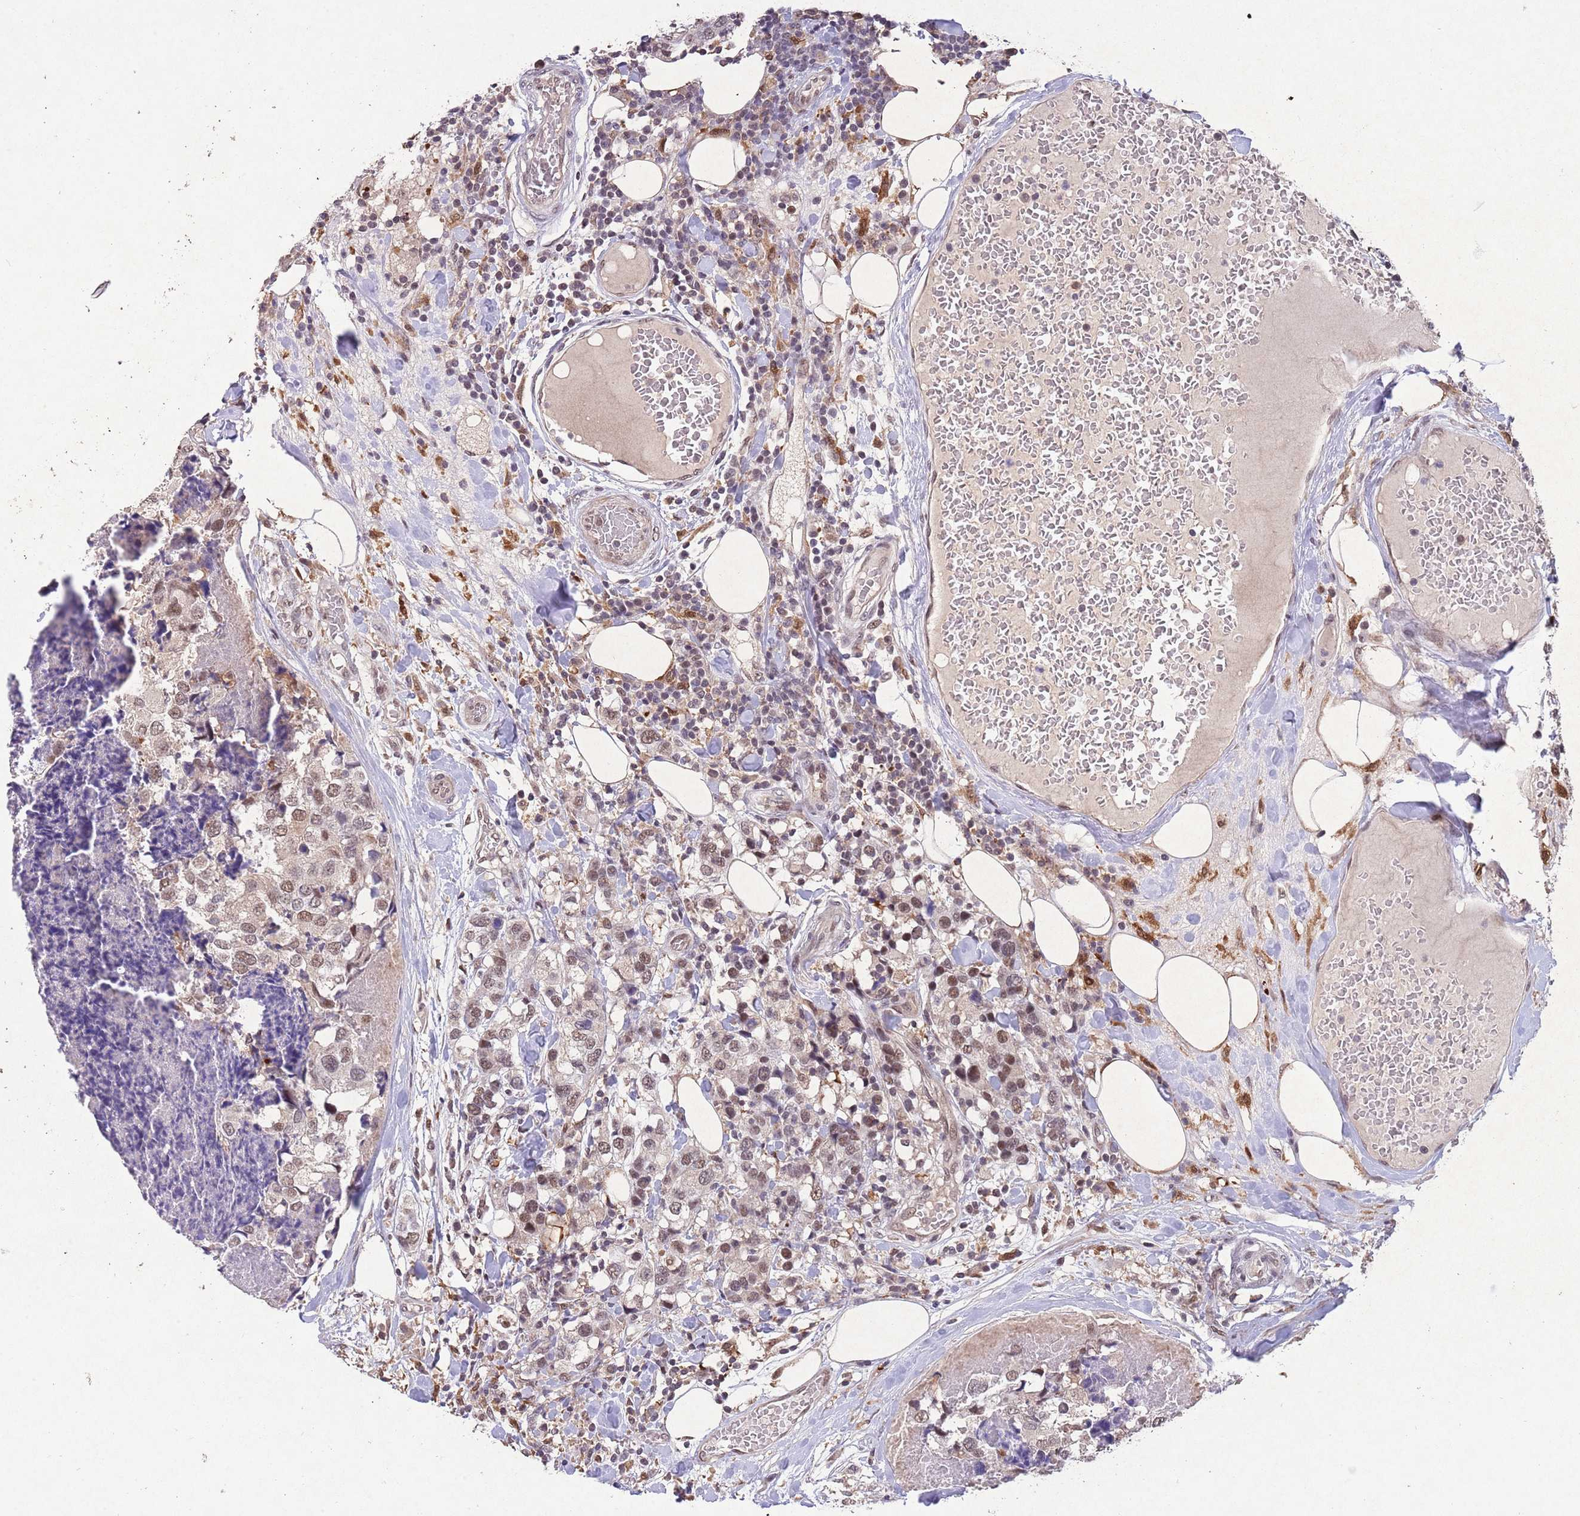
{"staining": {"intensity": "moderate", "quantity": ">75%", "location": "nuclear"}, "tissue": "breast cancer", "cell_type": "Tumor cells", "image_type": "cancer", "snomed": [{"axis": "morphology", "description": "Lobular carcinoma"}, {"axis": "topography", "description": "Breast"}], "caption": "Immunohistochemical staining of breast lobular carcinoma reveals medium levels of moderate nuclear protein staining in about >75% of tumor cells. (Brightfield microscopy of DAB IHC at high magnification).", "gene": "ZNF639", "patient": {"sex": "female", "age": 59}}